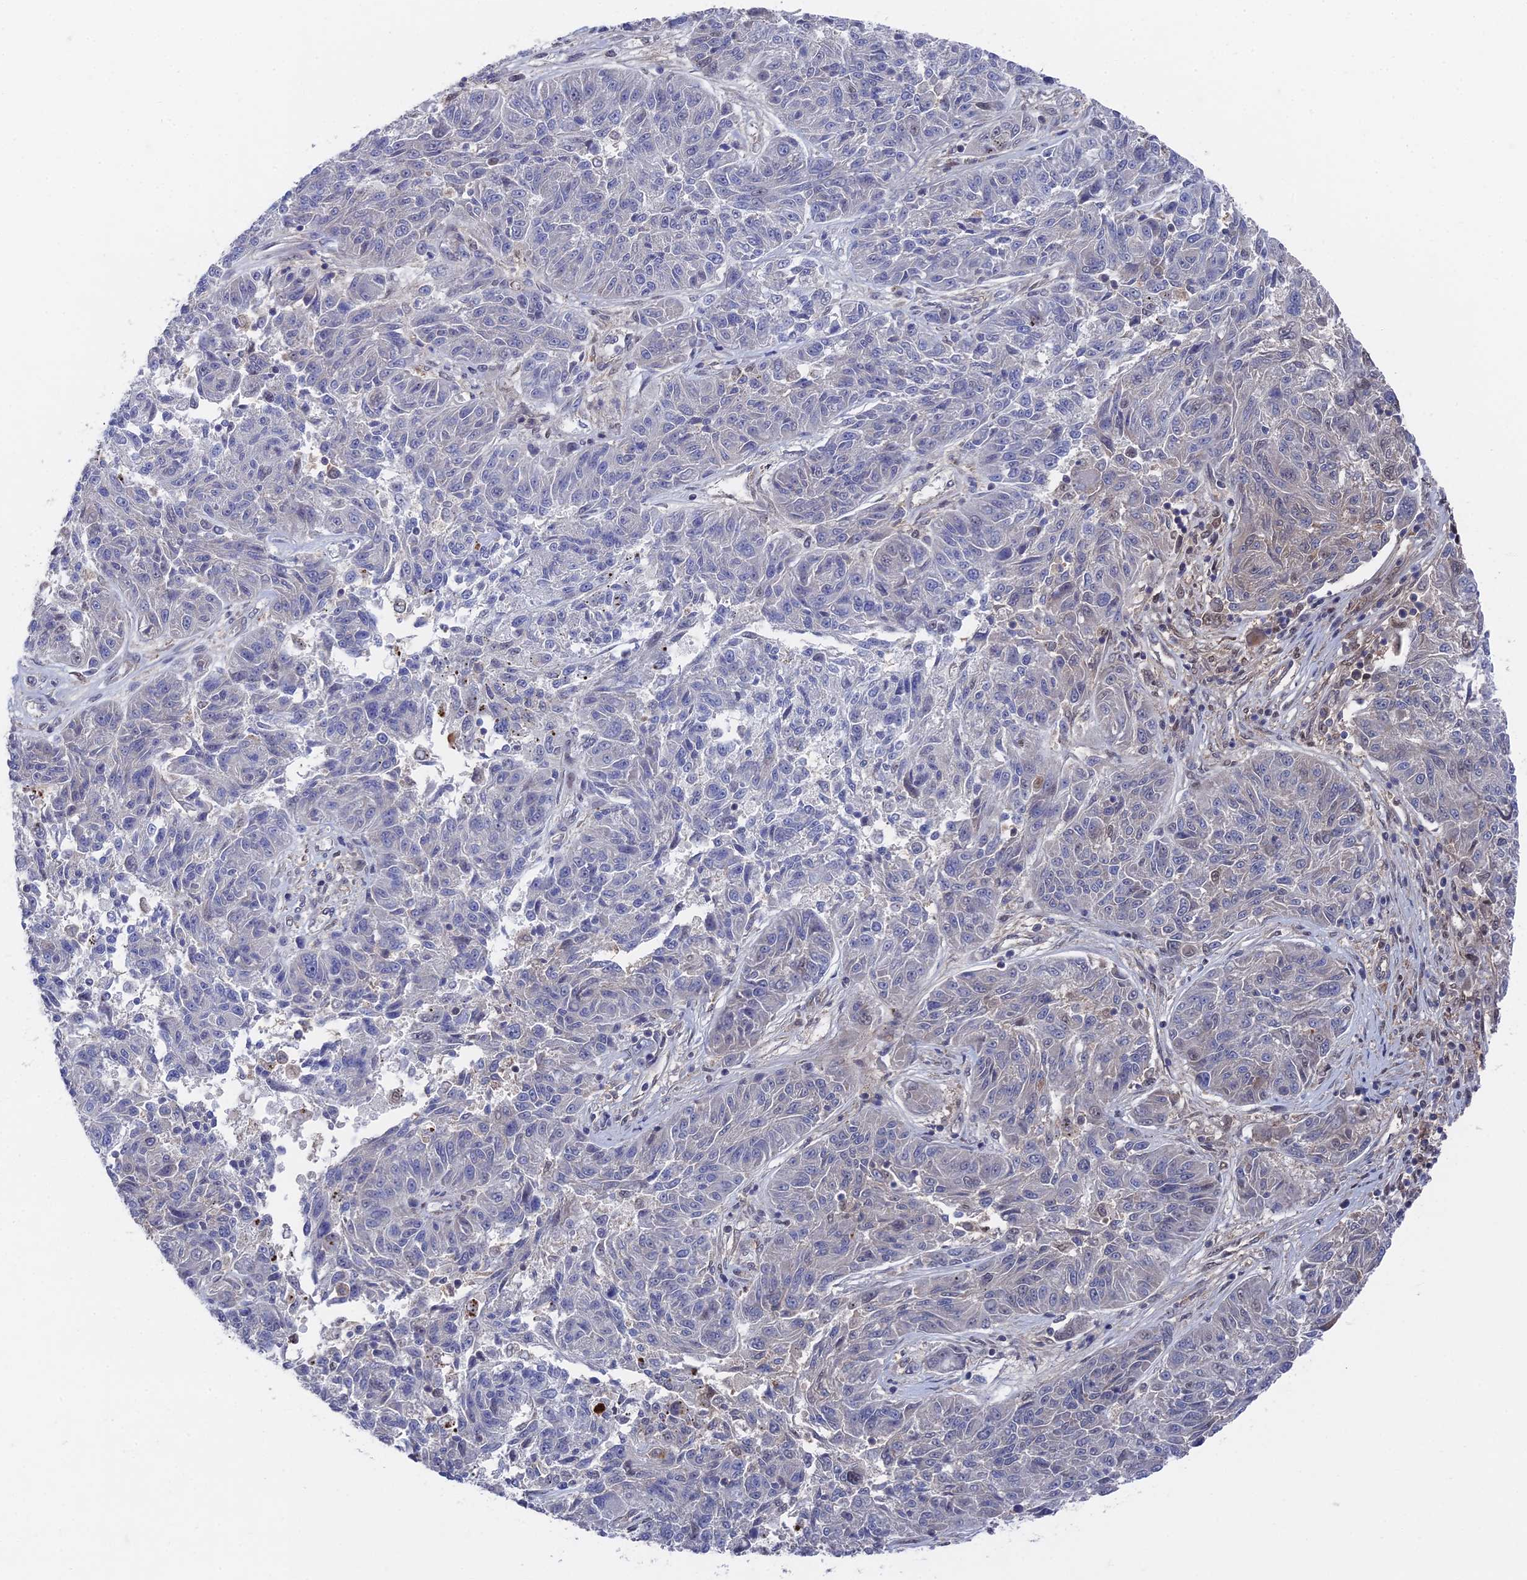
{"staining": {"intensity": "negative", "quantity": "none", "location": "none"}, "tissue": "melanoma", "cell_type": "Tumor cells", "image_type": "cancer", "snomed": [{"axis": "morphology", "description": "Malignant melanoma, NOS"}, {"axis": "topography", "description": "Skin"}], "caption": "Human malignant melanoma stained for a protein using immunohistochemistry (IHC) exhibits no expression in tumor cells.", "gene": "UNC5D", "patient": {"sex": "male", "age": 53}}